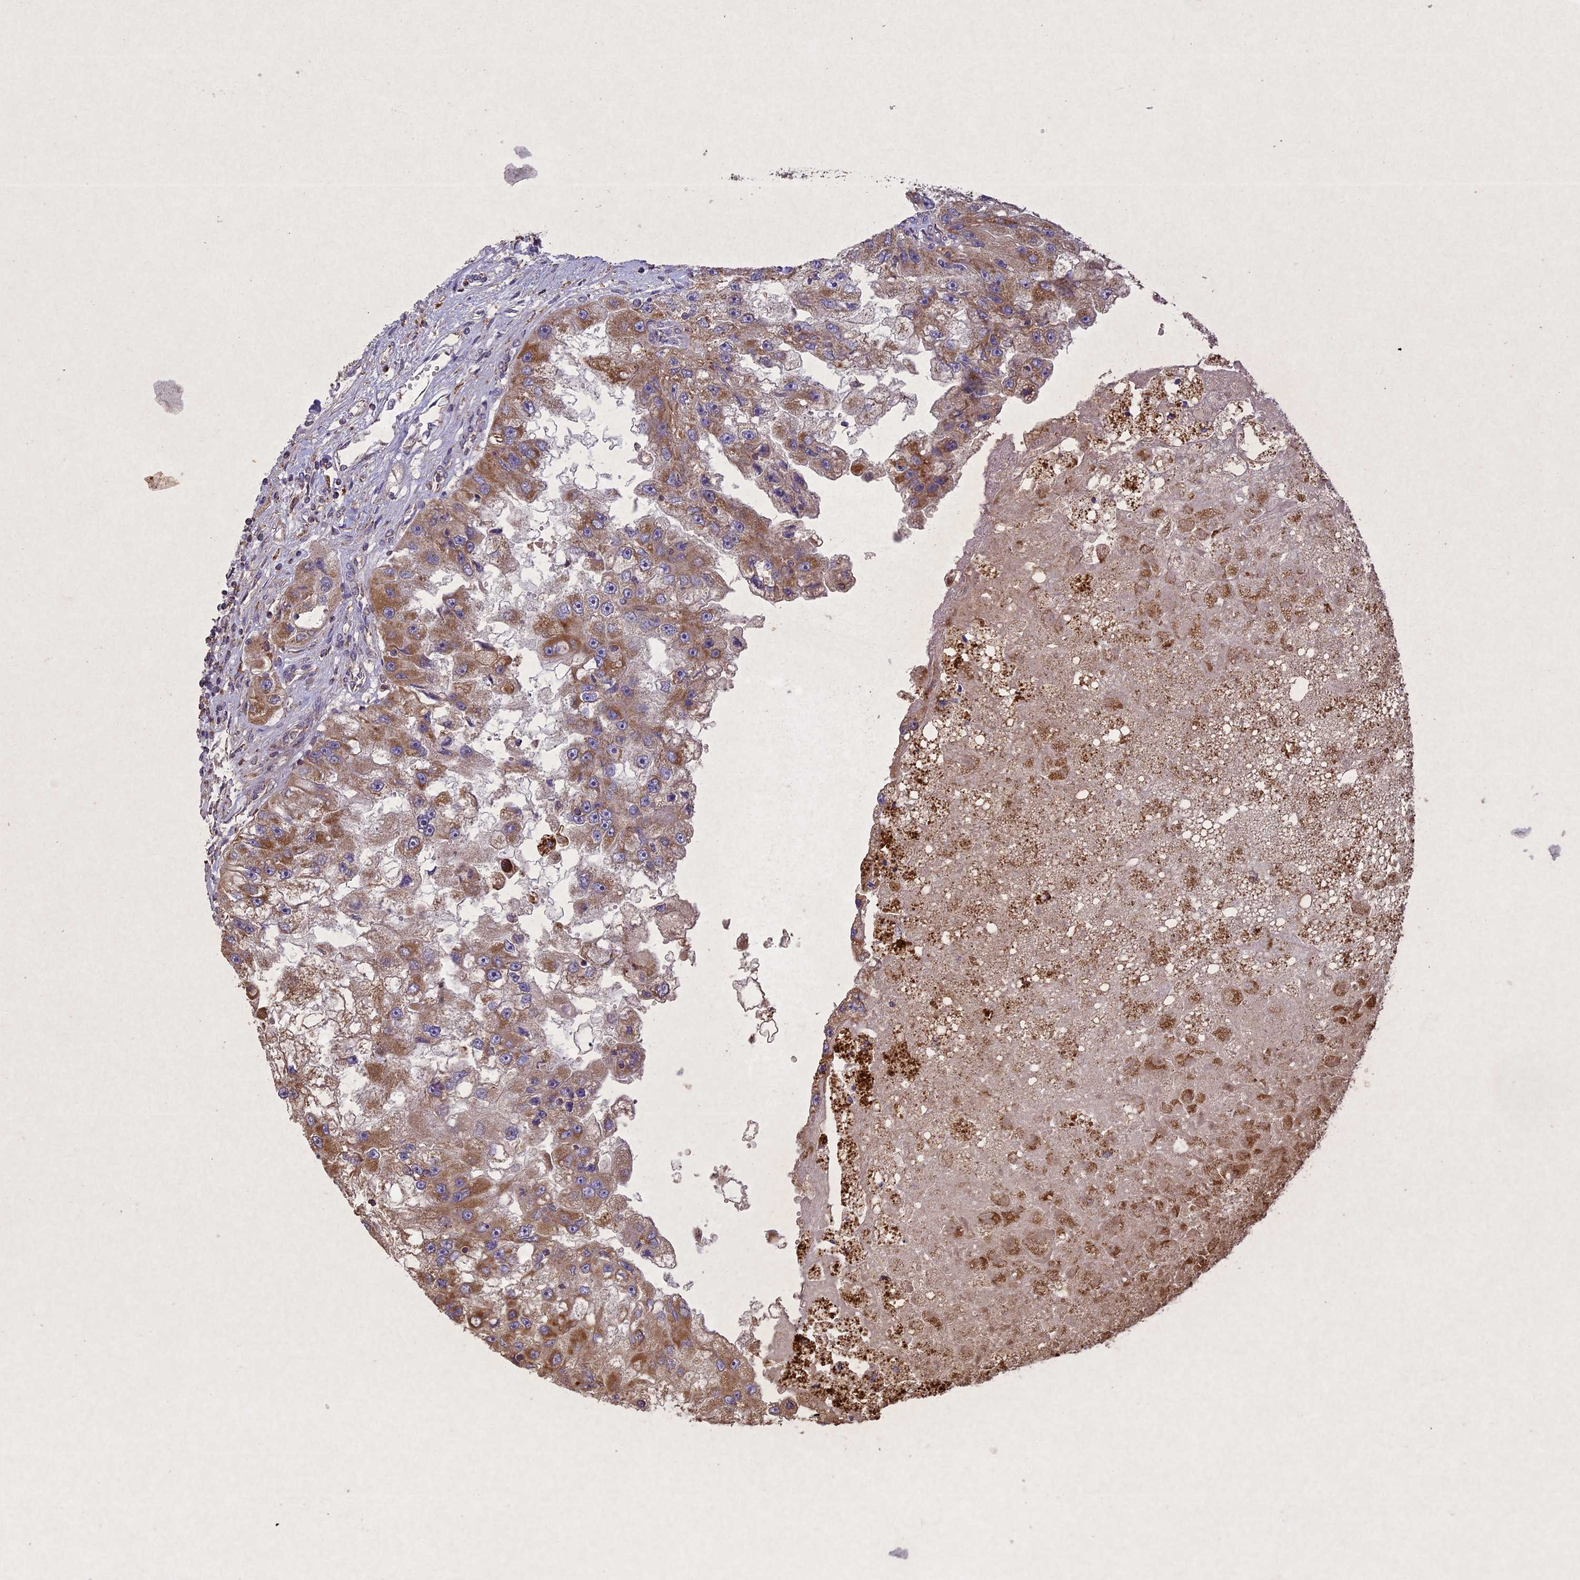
{"staining": {"intensity": "moderate", "quantity": ">75%", "location": "cytoplasmic/membranous"}, "tissue": "renal cancer", "cell_type": "Tumor cells", "image_type": "cancer", "snomed": [{"axis": "morphology", "description": "Adenocarcinoma, NOS"}, {"axis": "topography", "description": "Kidney"}], "caption": "Adenocarcinoma (renal) stained for a protein demonstrates moderate cytoplasmic/membranous positivity in tumor cells.", "gene": "CIAO2B", "patient": {"sex": "male", "age": 63}}